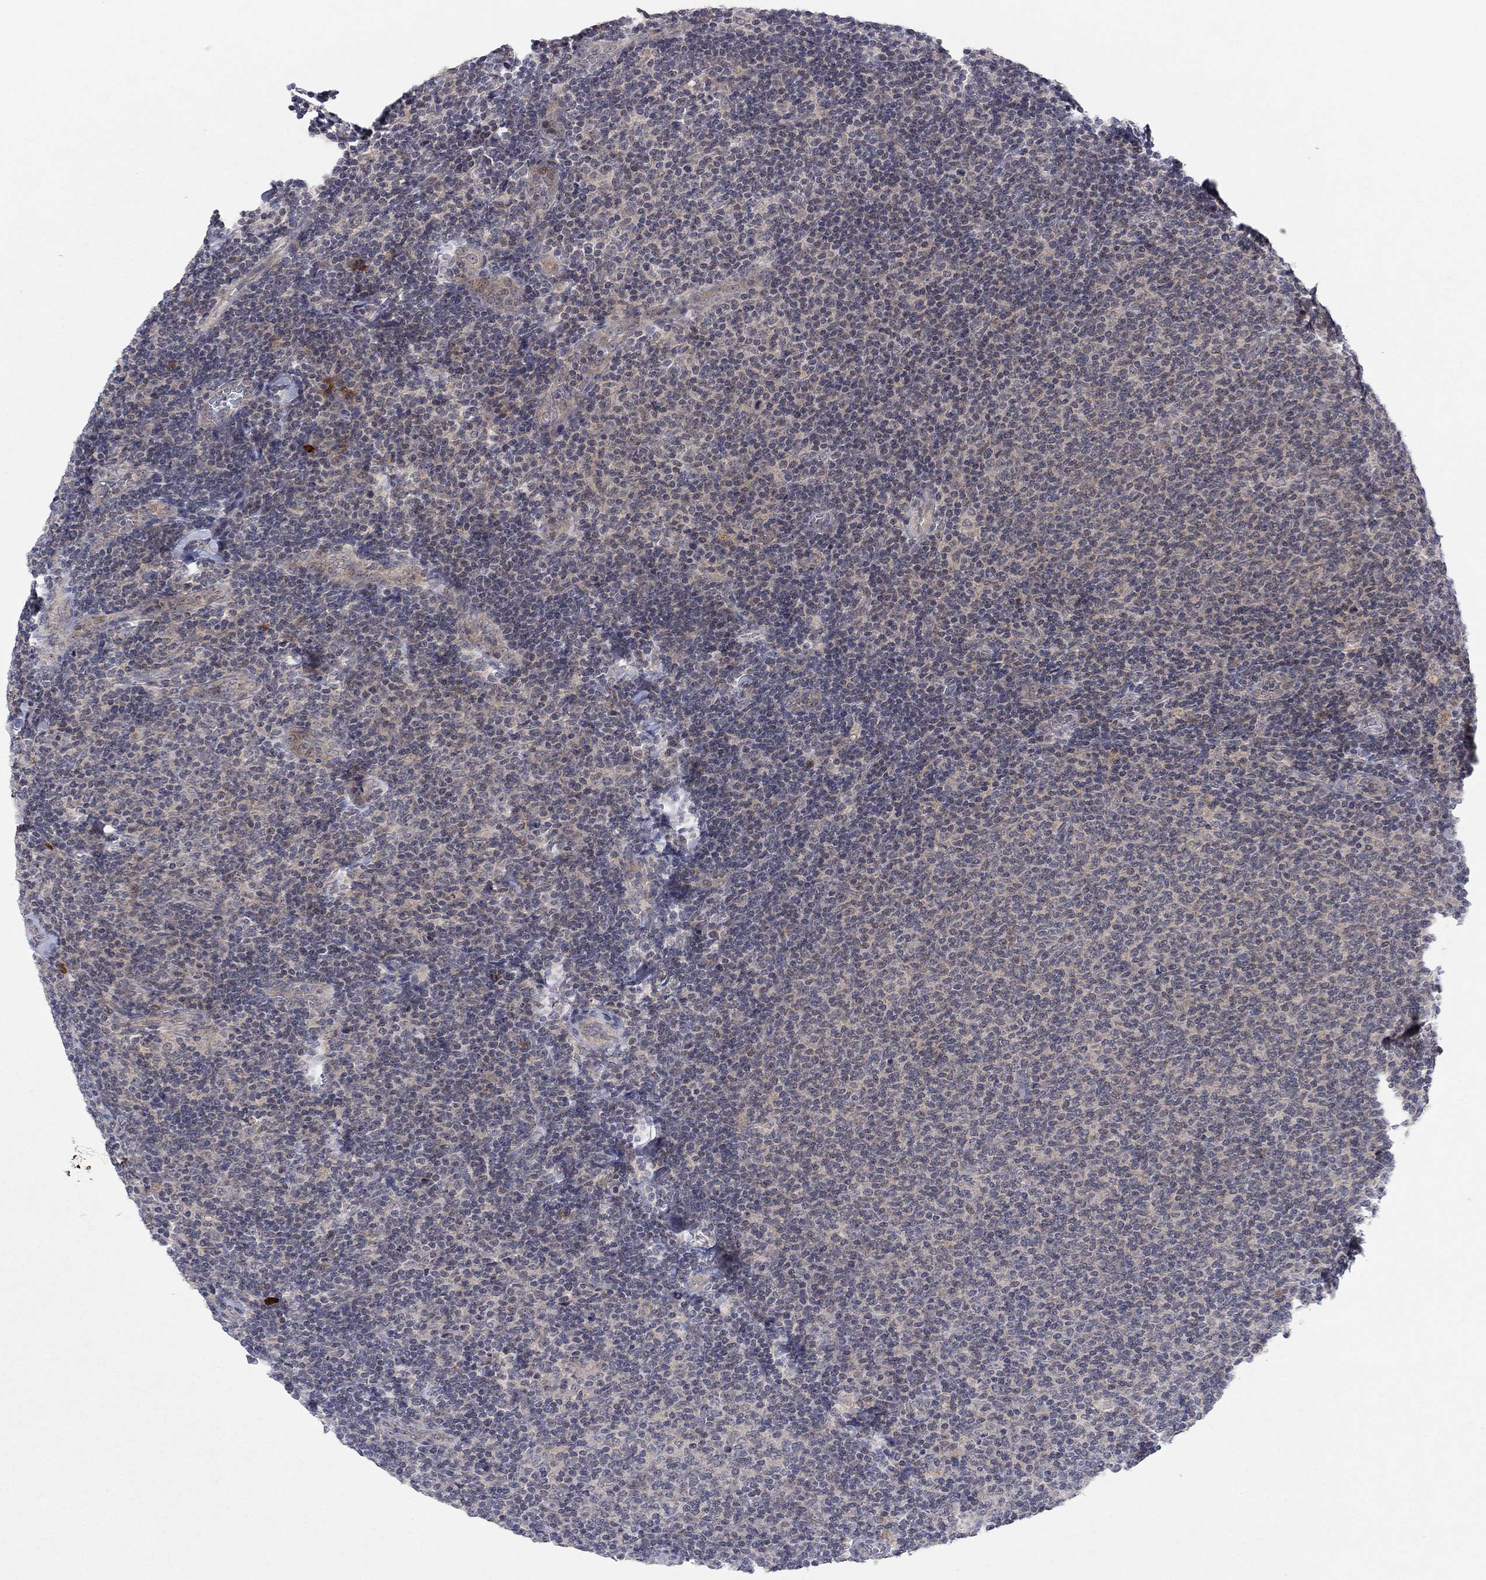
{"staining": {"intensity": "weak", "quantity": ">75%", "location": "cytoplasmic/membranous"}, "tissue": "lymphoma", "cell_type": "Tumor cells", "image_type": "cancer", "snomed": [{"axis": "morphology", "description": "Malignant lymphoma, non-Hodgkin's type, Low grade"}, {"axis": "topography", "description": "Lymph node"}], "caption": "Human low-grade malignant lymphoma, non-Hodgkin's type stained with a brown dye shows weak cytoplasmic/membranous positive staining in approximately >75% of tumor cells.", "gene": "IL4", "patient": {"sex": "male", "age": 52}}